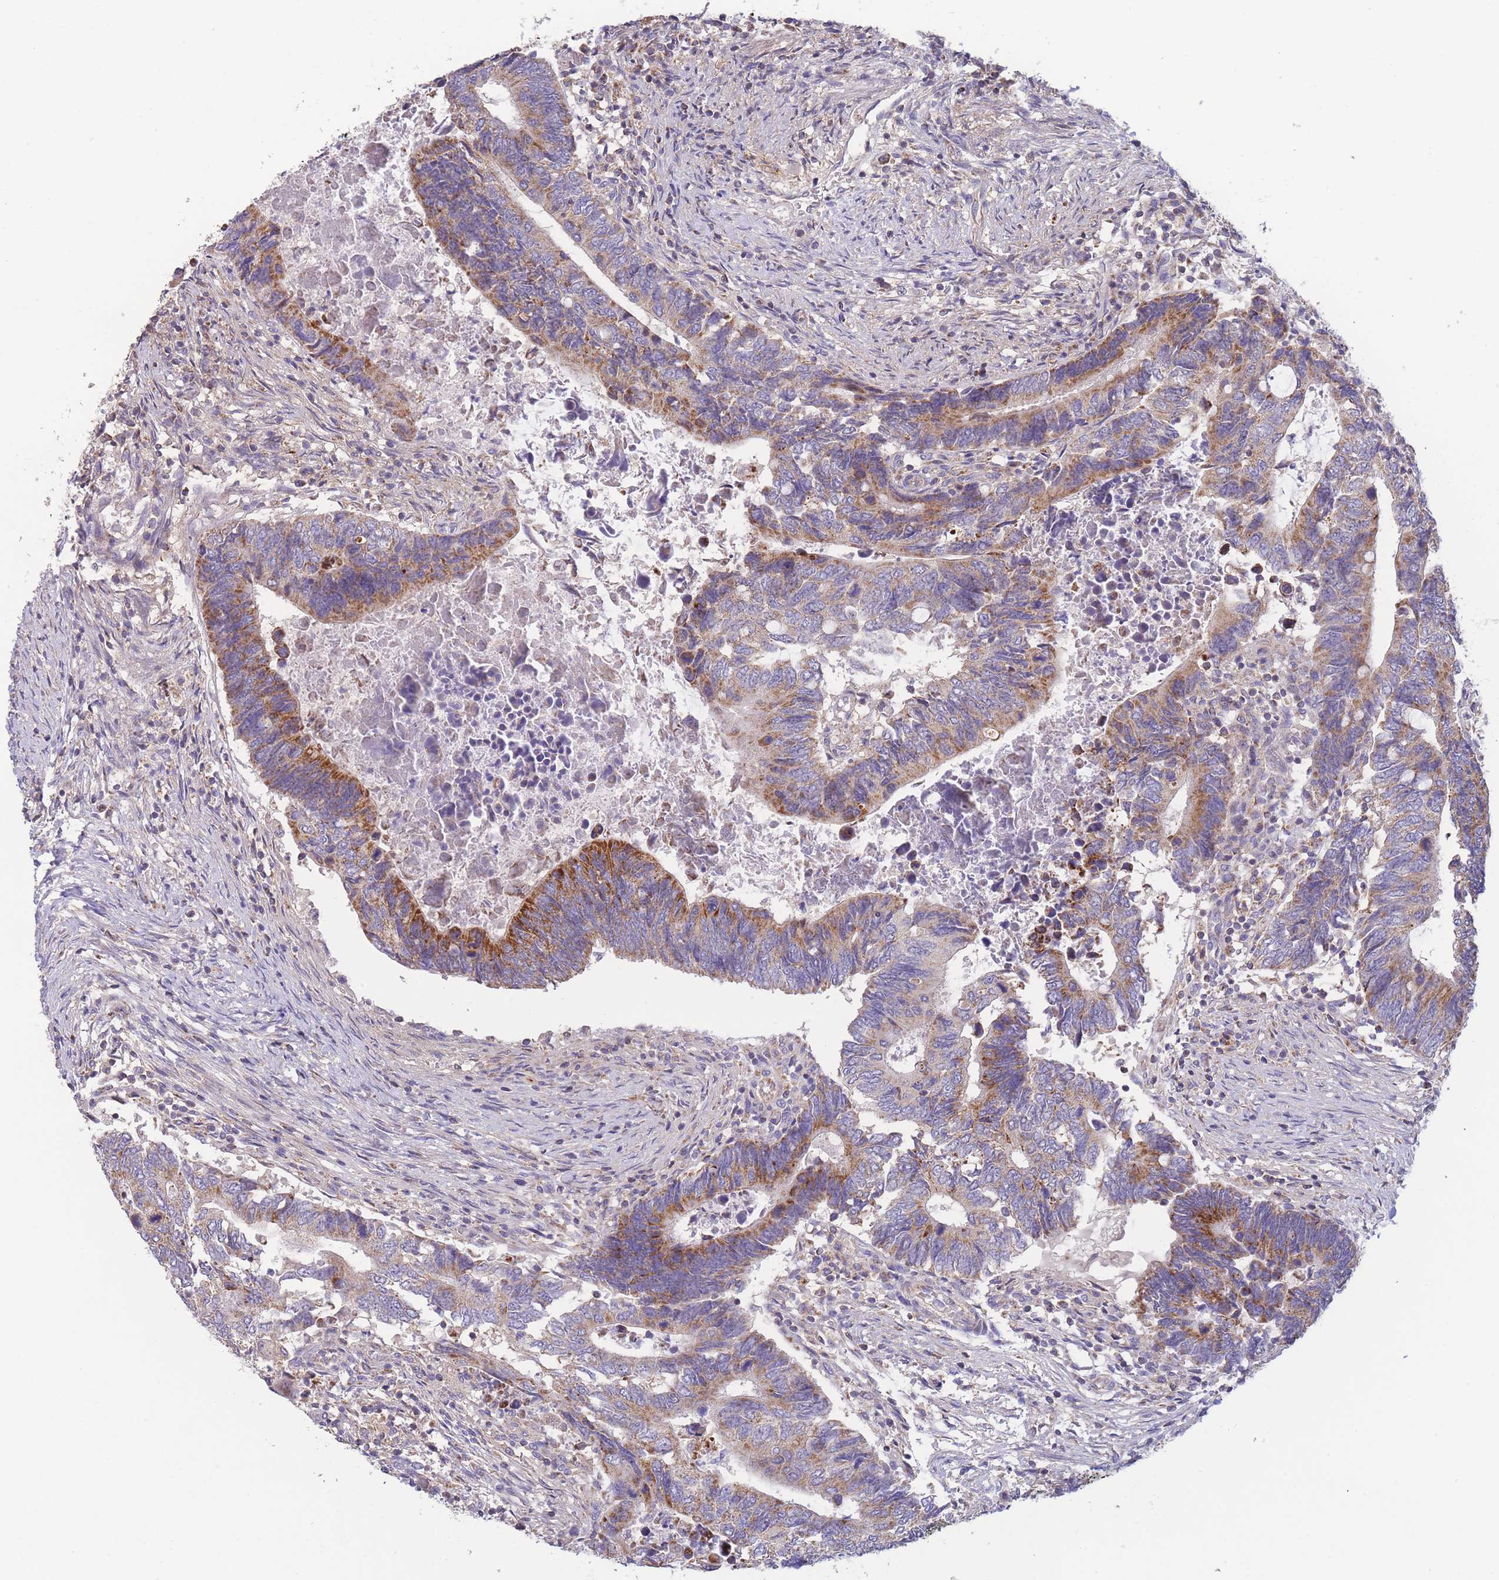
{"staining": {"intensity": "moderate", "quantity": "25%-75%", "location": "cytoplasmic/membranous"}, "tissue": "colorectal cancer", "cell_type": "Tumor cells", "image_type": "cancer", "snomed": [{"axis": "morphology", "description": "Adenocarcinoma, NOS"}, {"axis": "topography", "description": "Colon"}], "caption": "Adenocarcinoma (colorectal) stained for a protein displays moderate cytoplasmic/membranous positivity in tumor cells.", "gene": "SLC25A42", "patient": {"sex": "male", "age": 87}}